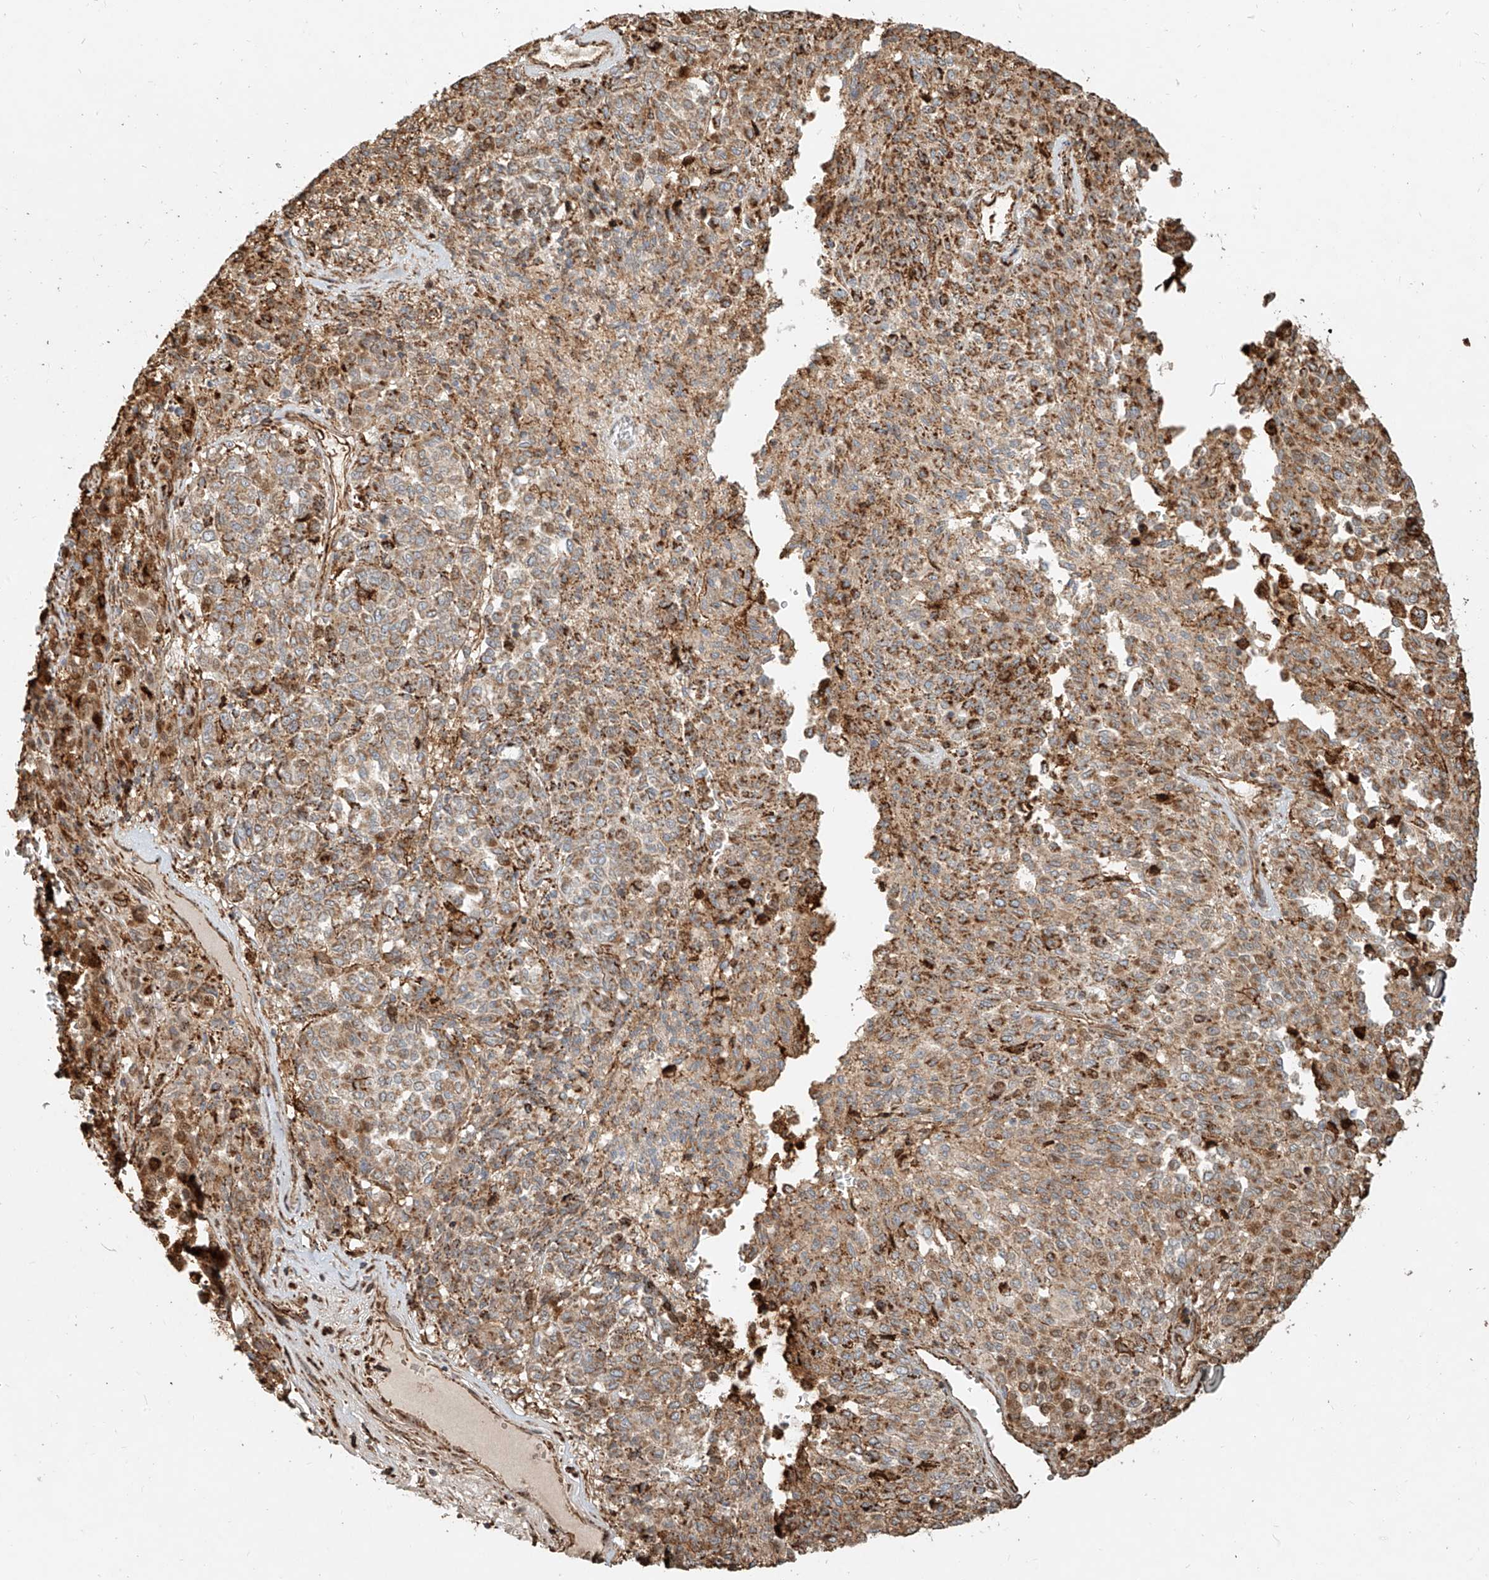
{"staining": {"intensity": "moderate", "quantity": ">75%", "location": "cytoplasmic/membranous"}, "tissue": "melanoma", "cell_type": "Tumor cells", "image_type": "cancer", "snomed": [{"axis": "morphology", "description": "Malignant melanoma, Metastatic site"}, {"axis": "topography", "description": "Pancreas"}], "caption": "An immunohistochemistry photomicrograph of tumor tissue is shown. Protein staining in brown highlights moderate cytoplasmic/membranous positivity in malignant melanoma (metastatic site) within tumor cells. Nuclei are stained in blue.", "gene": "MTX2", "patient": {"sex": "female", "age": 30}}